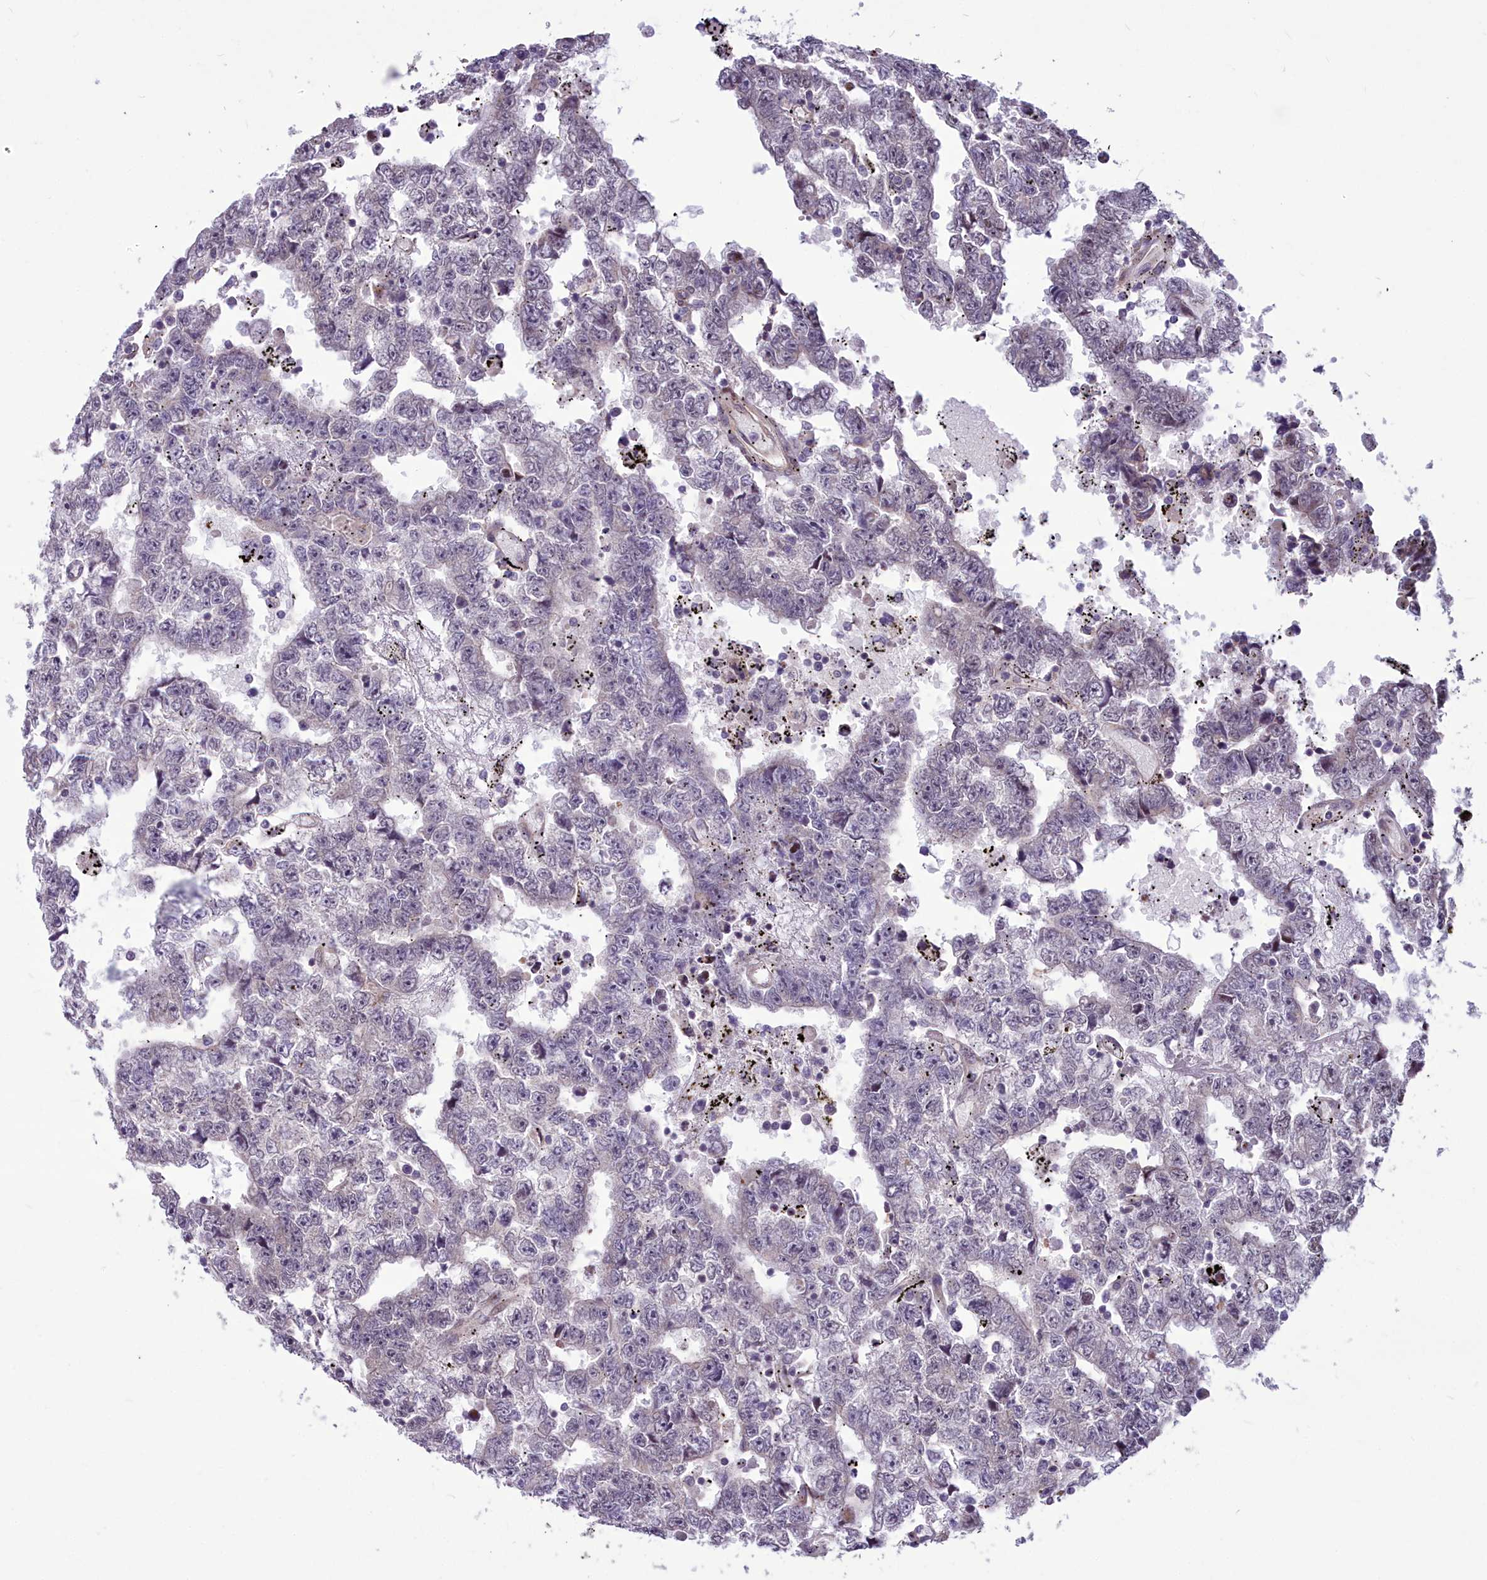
{"staining": {"intensity": "negative", "quantity": "none", "location": "none"}, "tissue": "testis cancer", "cell_type": "Tumor cells", "image_type": "cancer", "snomed": [{"axis": "morphology", "description": "Carcinoma, Embryonal, NOS"}, {"axis": "topography", "description": "Testis"}], "caption": "Tumor cells are negative for protein expression in human testis cancer (embryonal carcinoma).", "gene": "AP1M1", "patient": {"sex": "male", "age": 25}}